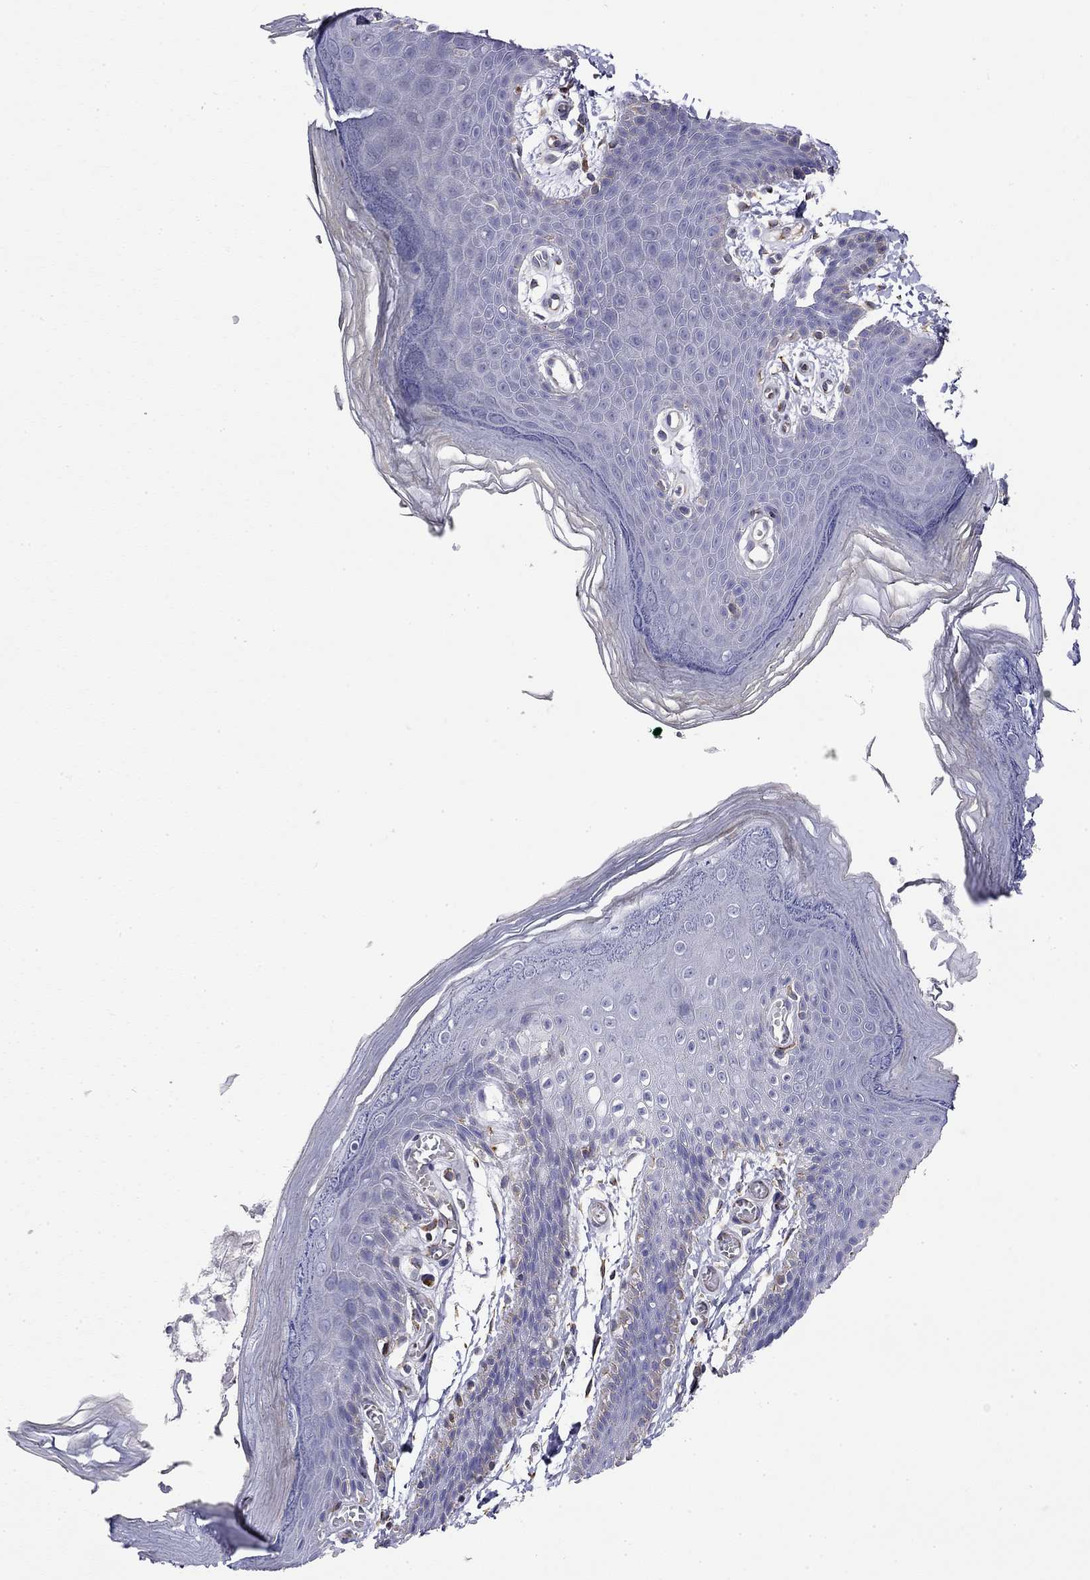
{"staining": {"intensity": "negative", "quantity": "none", "location": "none"}, "tissue": "skin", "cell_type": "Epidermal cells", "image_type": "normal", "snomed": [{"axis": "morphology", "description": "Normal tissue, NOS"}, {"axis": "topography", "description": "Anal"}], "caption": "Protein analysis of benign skin displays no significant positivity in epidermal cells.", "gene": "RTL1", "patient": {"sex": "male", "age": 53}}